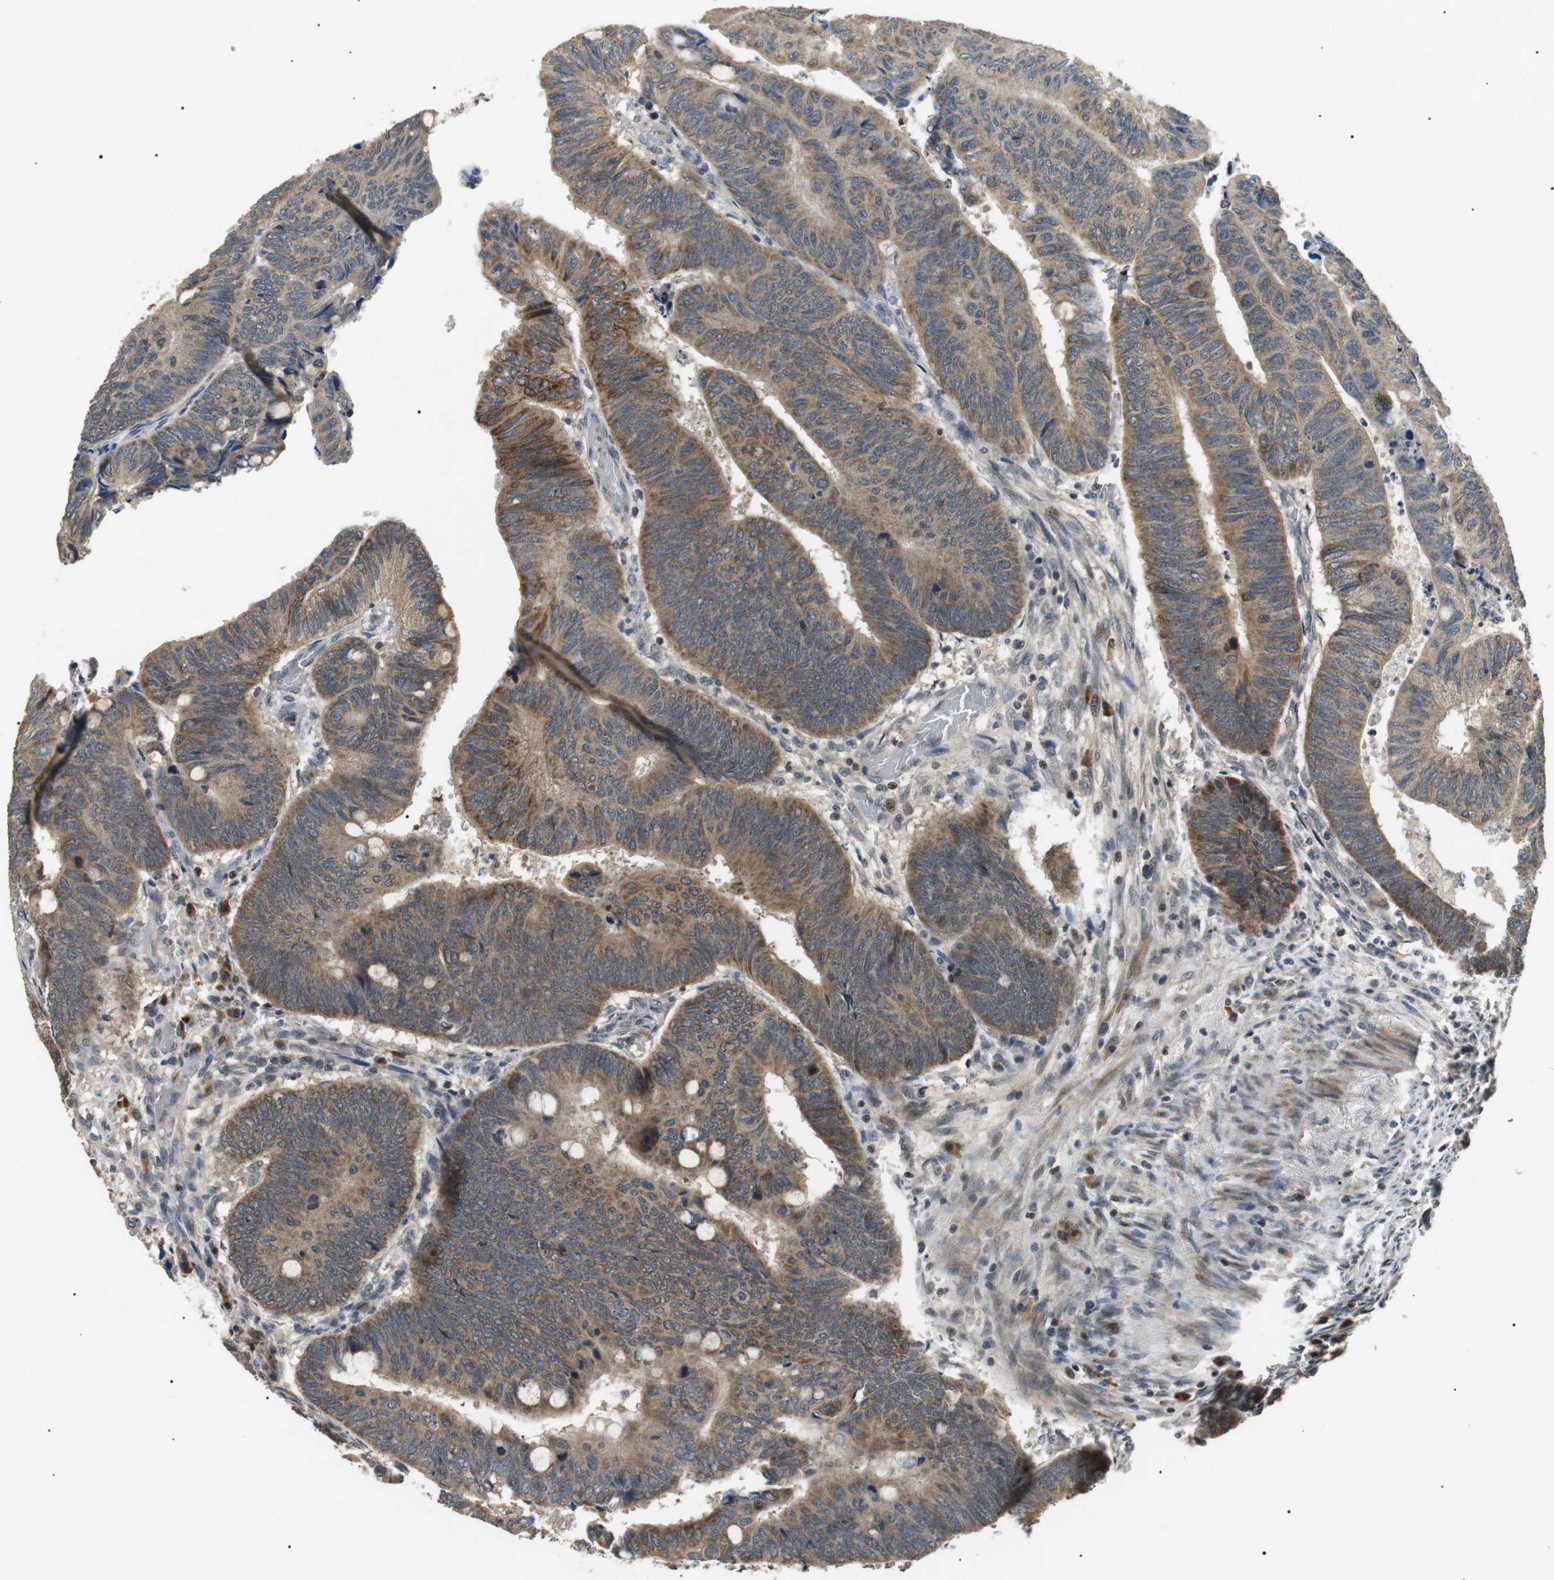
{"staining": {"intensity": "moderate", "quantity": ">75%", "location": "cytoplasmic/membranous"}, "tissue": "colorectal cancer", "cell_type": "Tumor cells", "image_type": "cancer", "snomed": [{"axis": "morphology", "description": "Normal tissue, NOS"}, {"axis": "morphology", "description": "Adenocarcinoma, NOS"}, {"axis": "topography", "description": "Rectum"}, {"axis": "topography", "description": "Peripheral nerve tissue"}], "caption": "A high-resolution photomicrograph shows immunohistochemistry staining of adenocarcinoma (colorectal), which shows moderate cytoplasmic/membranous staining in about >75% of tumor cells.", "gene": "HSPA13", "patient": {"sex": "male", "age": 92}}